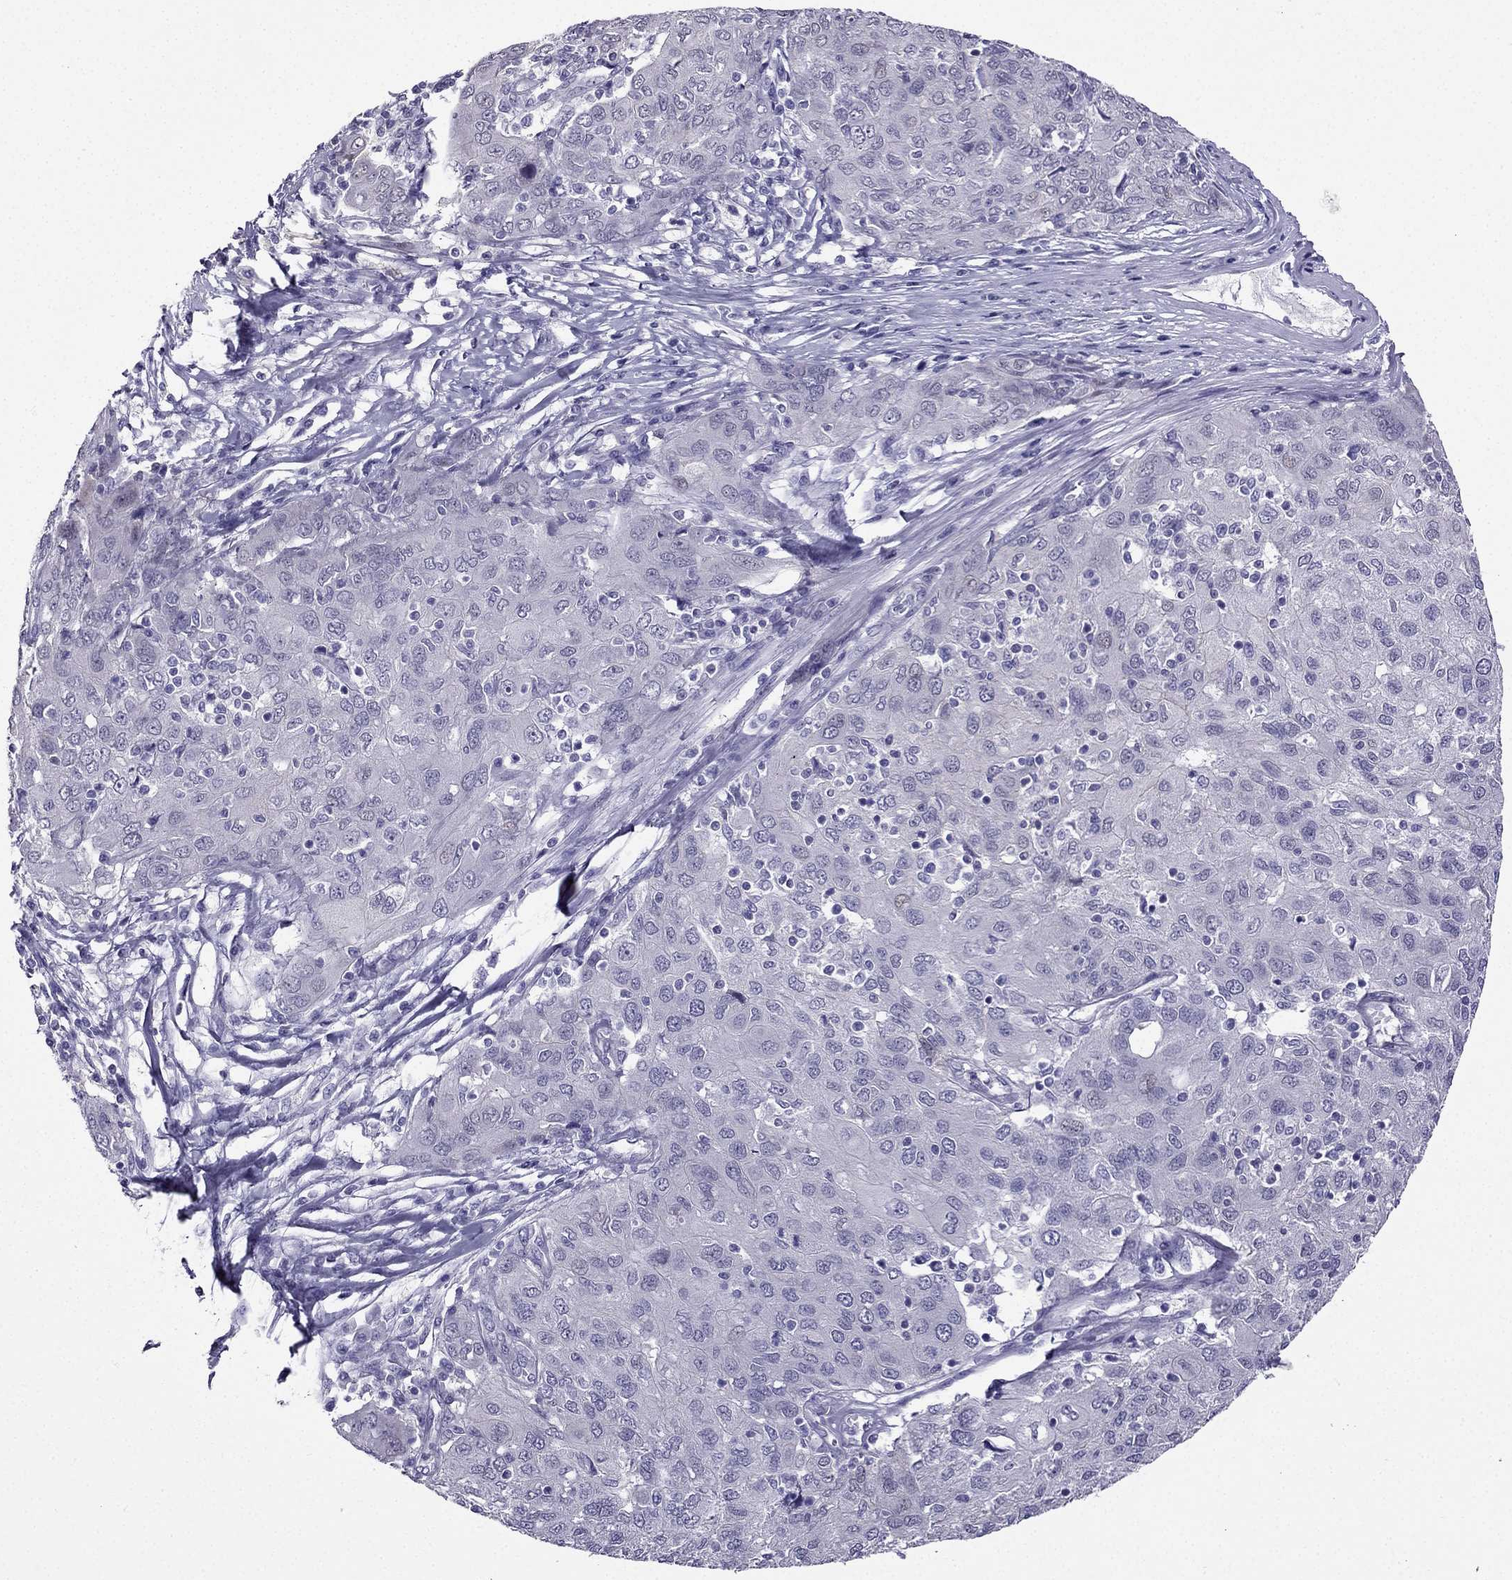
{"staining": {"intensity": "negative", "quantity": "none", "location": "none"}, "tissue": "ovarian cancer", "cell_type": "Tumor cells", "image_type": "cancer", "snomed": [{"axis": "morphology", "description": "Carcinoma, endometroid"}, {"axis": "topography", "description": "Ovary"}], "caption": "A high-resolution micrograph shows immunohistochemistry (IHC) staining of ovarian endometroid carcinoma, which displays no significant expression in tumor cells.", "gene": "KCNJ10", "patient": {"sex": "female", "age": 50}}